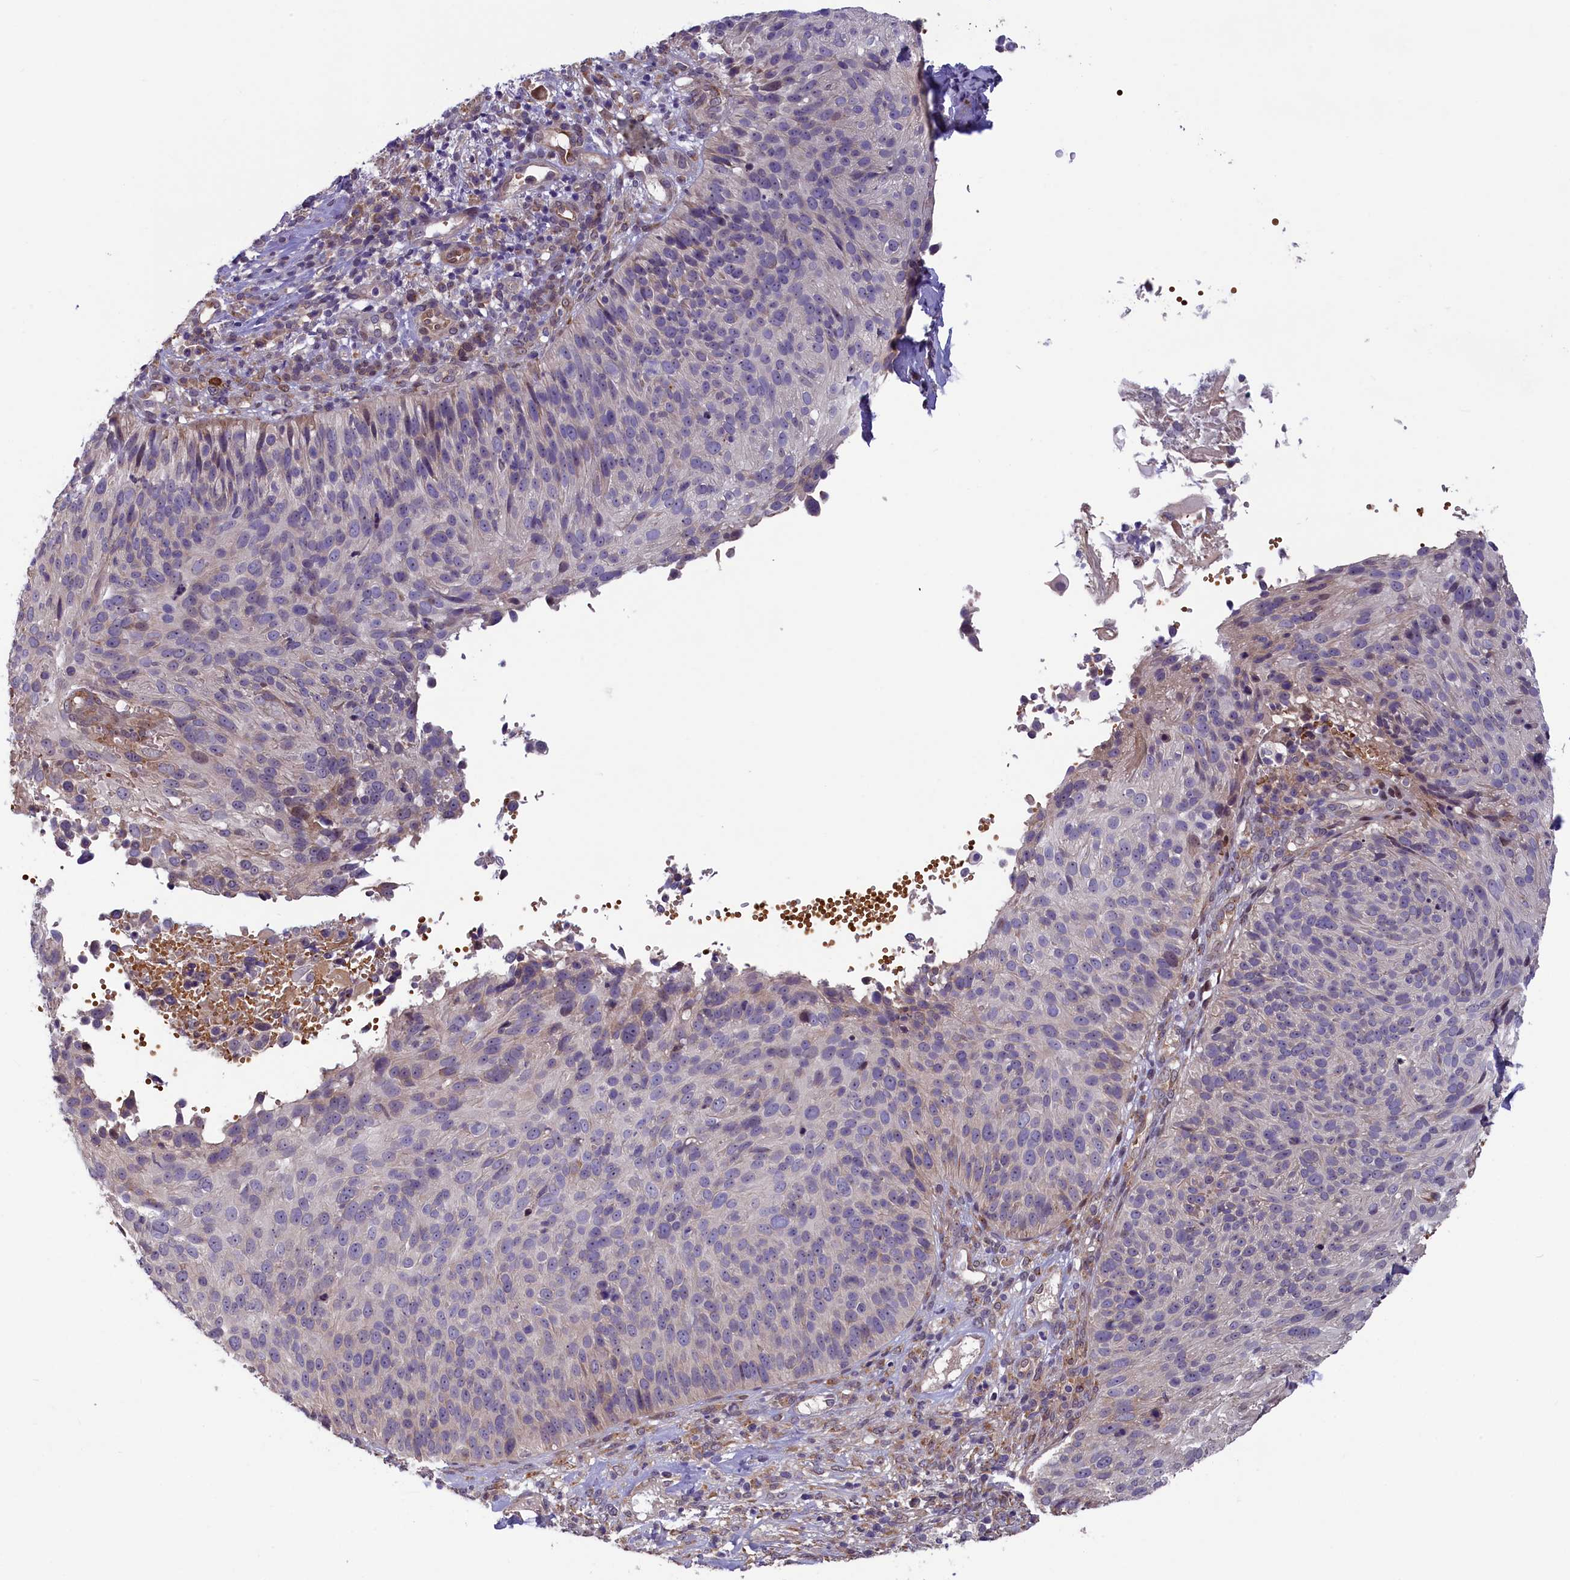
{"staining": {"intensity": "negative", "quantity": "none", "location": "none"}, "tissue": "cervical cancer", "cell_type": "Tumor cells", "image_type": "cancer", "snomed": [{"axis": "morphology", "description": "Squamous cell carcinoma, NOS"}, {"axis": "topography", "description": "Cervix"}], "caption": "Tumor cells show no significant protein positivity in squamous cell carcinoma (cervical). (DAB (3,3'-diaminobenzidine) IHC, high magnification).", "gene": "CCDC9B", "patient": {"sex": "female", "age": 74}}